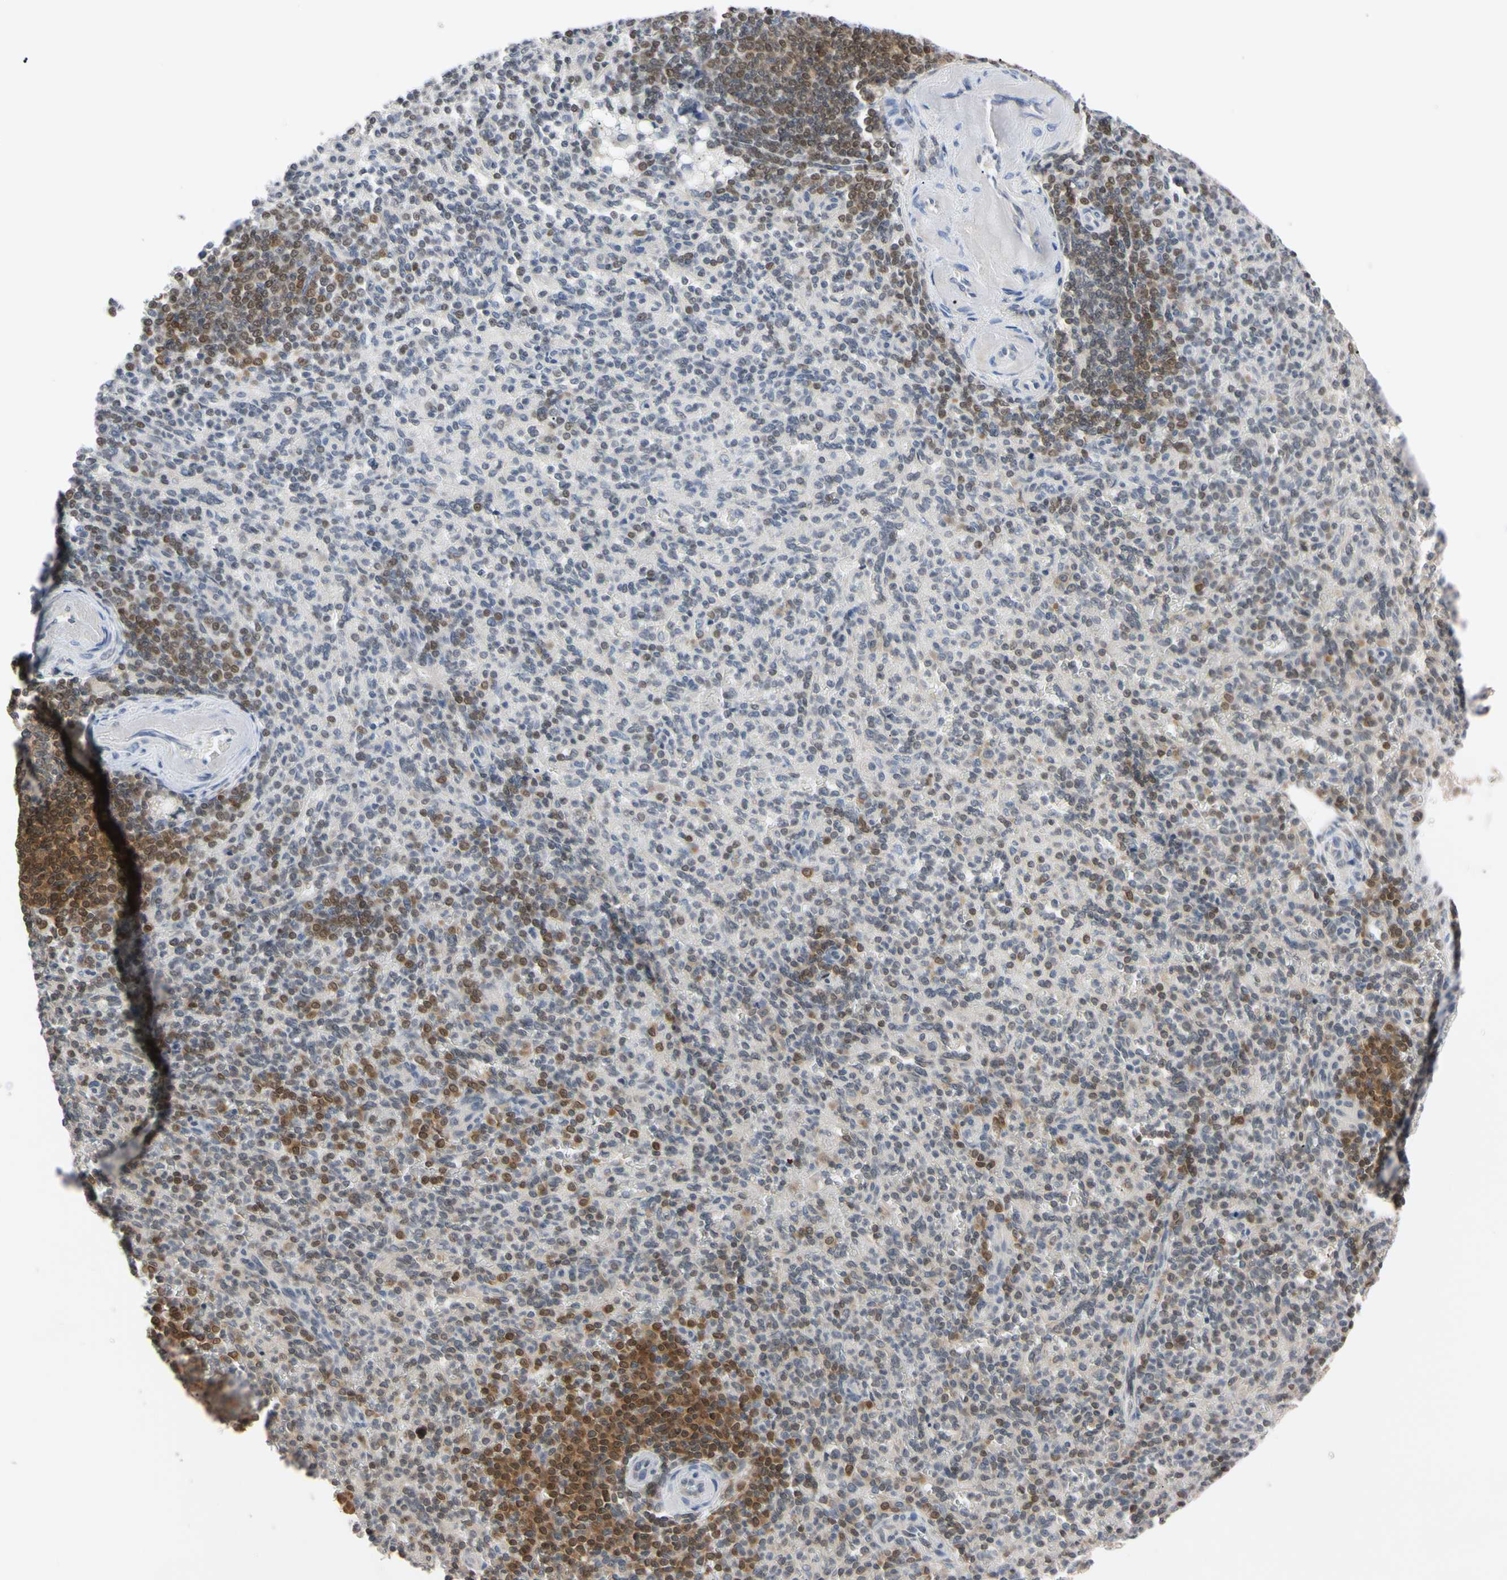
{"staining": {"intensity": "moderate", "quantity": "<25%", "location": "nuclear"}, "tissue": "spleen", "cell_type": "Cells in red pulp", "image_type": "normal", "snomed": [{"axis": "morphology", "description": "Normal tissue, NOS"}, {"axis": "topography", "description": "Spleen"}], "caption": "Immunohistochemical staining of unremarkable spleen shows low levels of moderate nuclear expression in about <25% of cells in red pulp.", "gene": "UBE2I", "patient": {"sex": "female", "age": 74}}